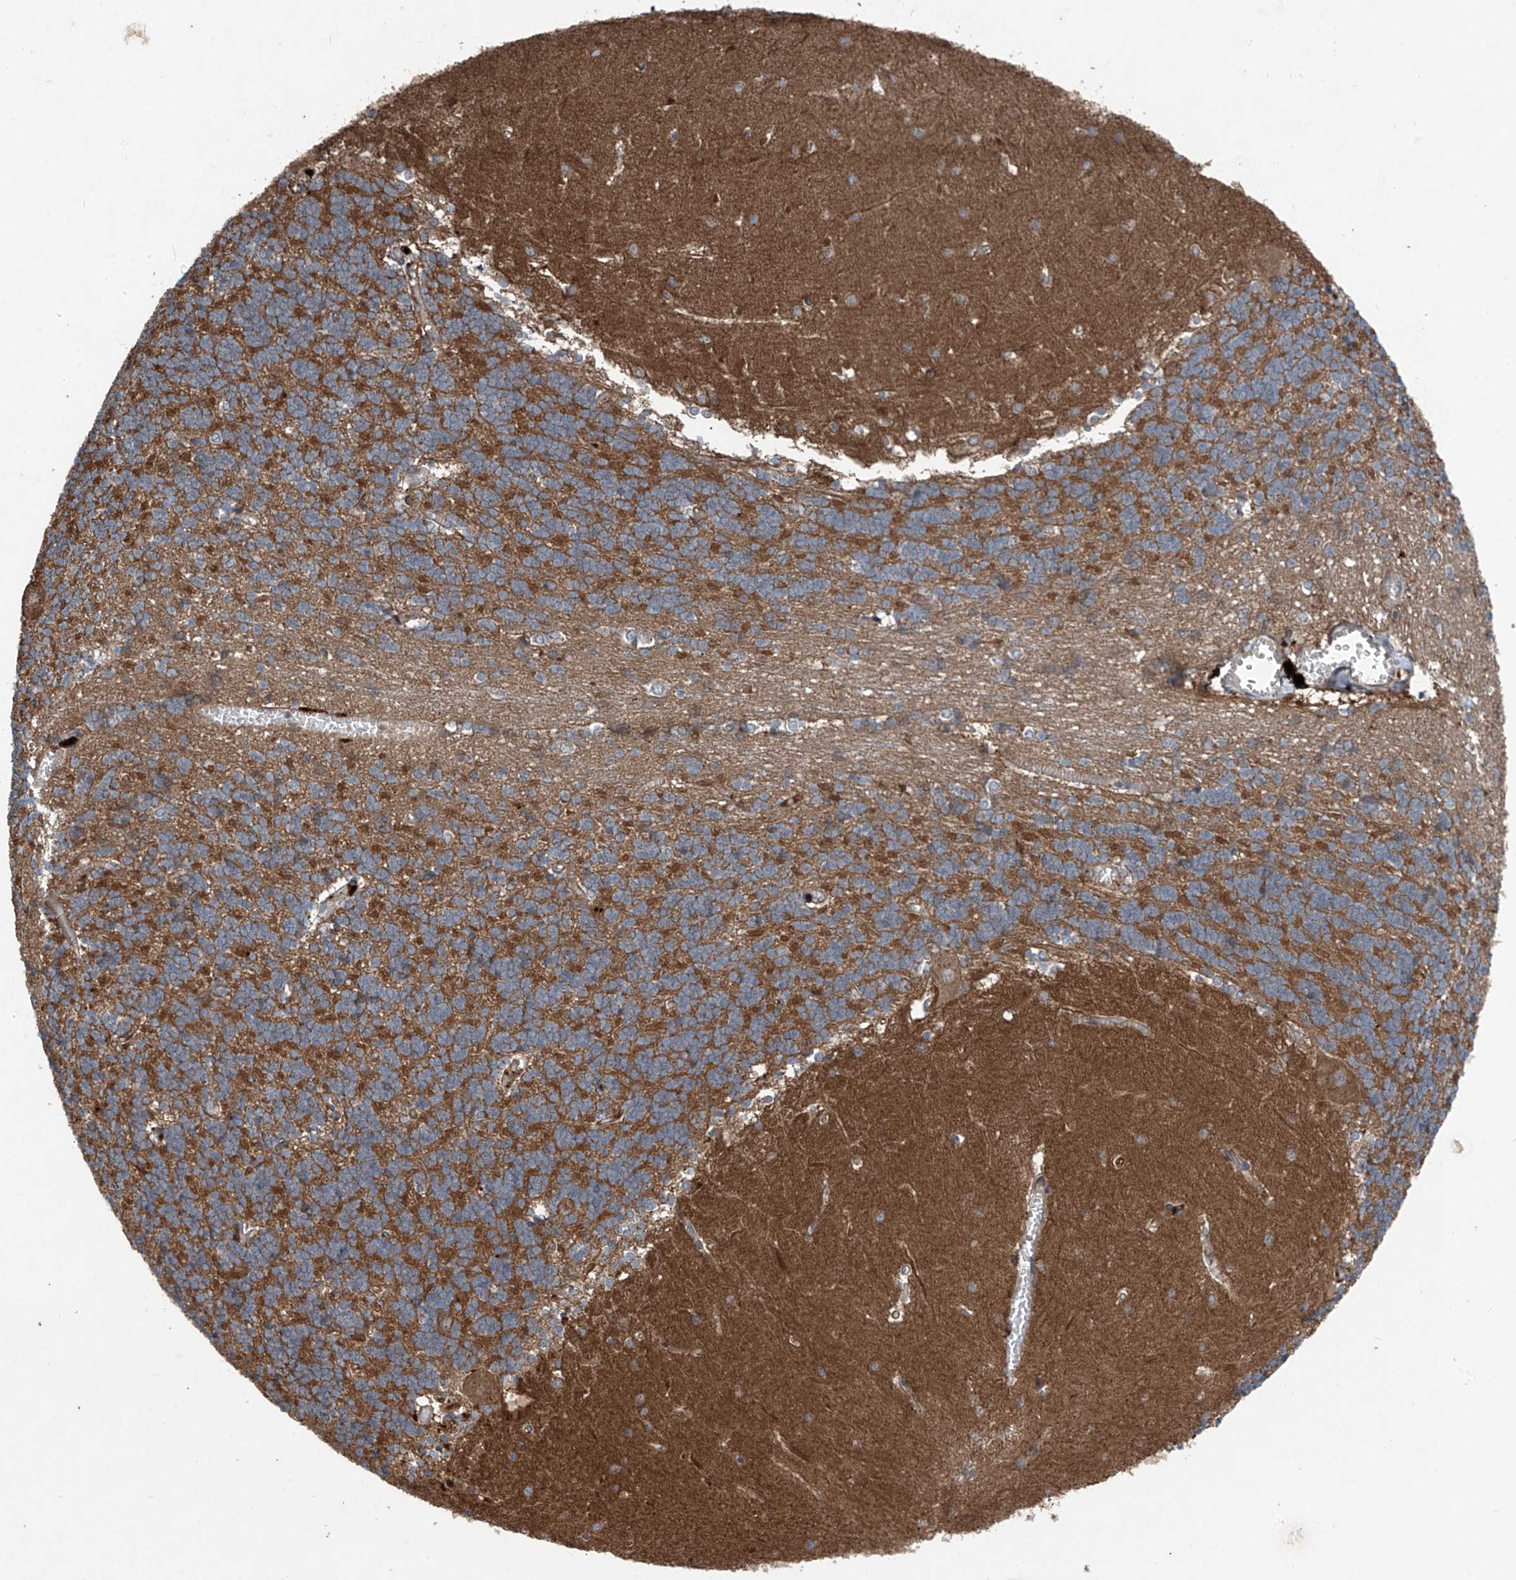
{"staining": {"intensity": "moderate", "quantity": ">75%", "location": "cytoplasmic/membranous"}, "tissue": "cerebellum", "cell_type": "Cells in granular layer", "image_type": "normal", "snomed": [{"axis": "morphology", "description": "Normal tissue, NOS"}, {"axis": "topography", "description": "Cerebellum"}], "caption": "About >75% of cells in granular layer in unremarkable human cerebellum exhibit moderate cytoplasmic/membranous protein positivity as visualized by brown immunohistochemical staining.", "gene": "FOXRED2", "patient": {"sex": "male", "age": 37}}